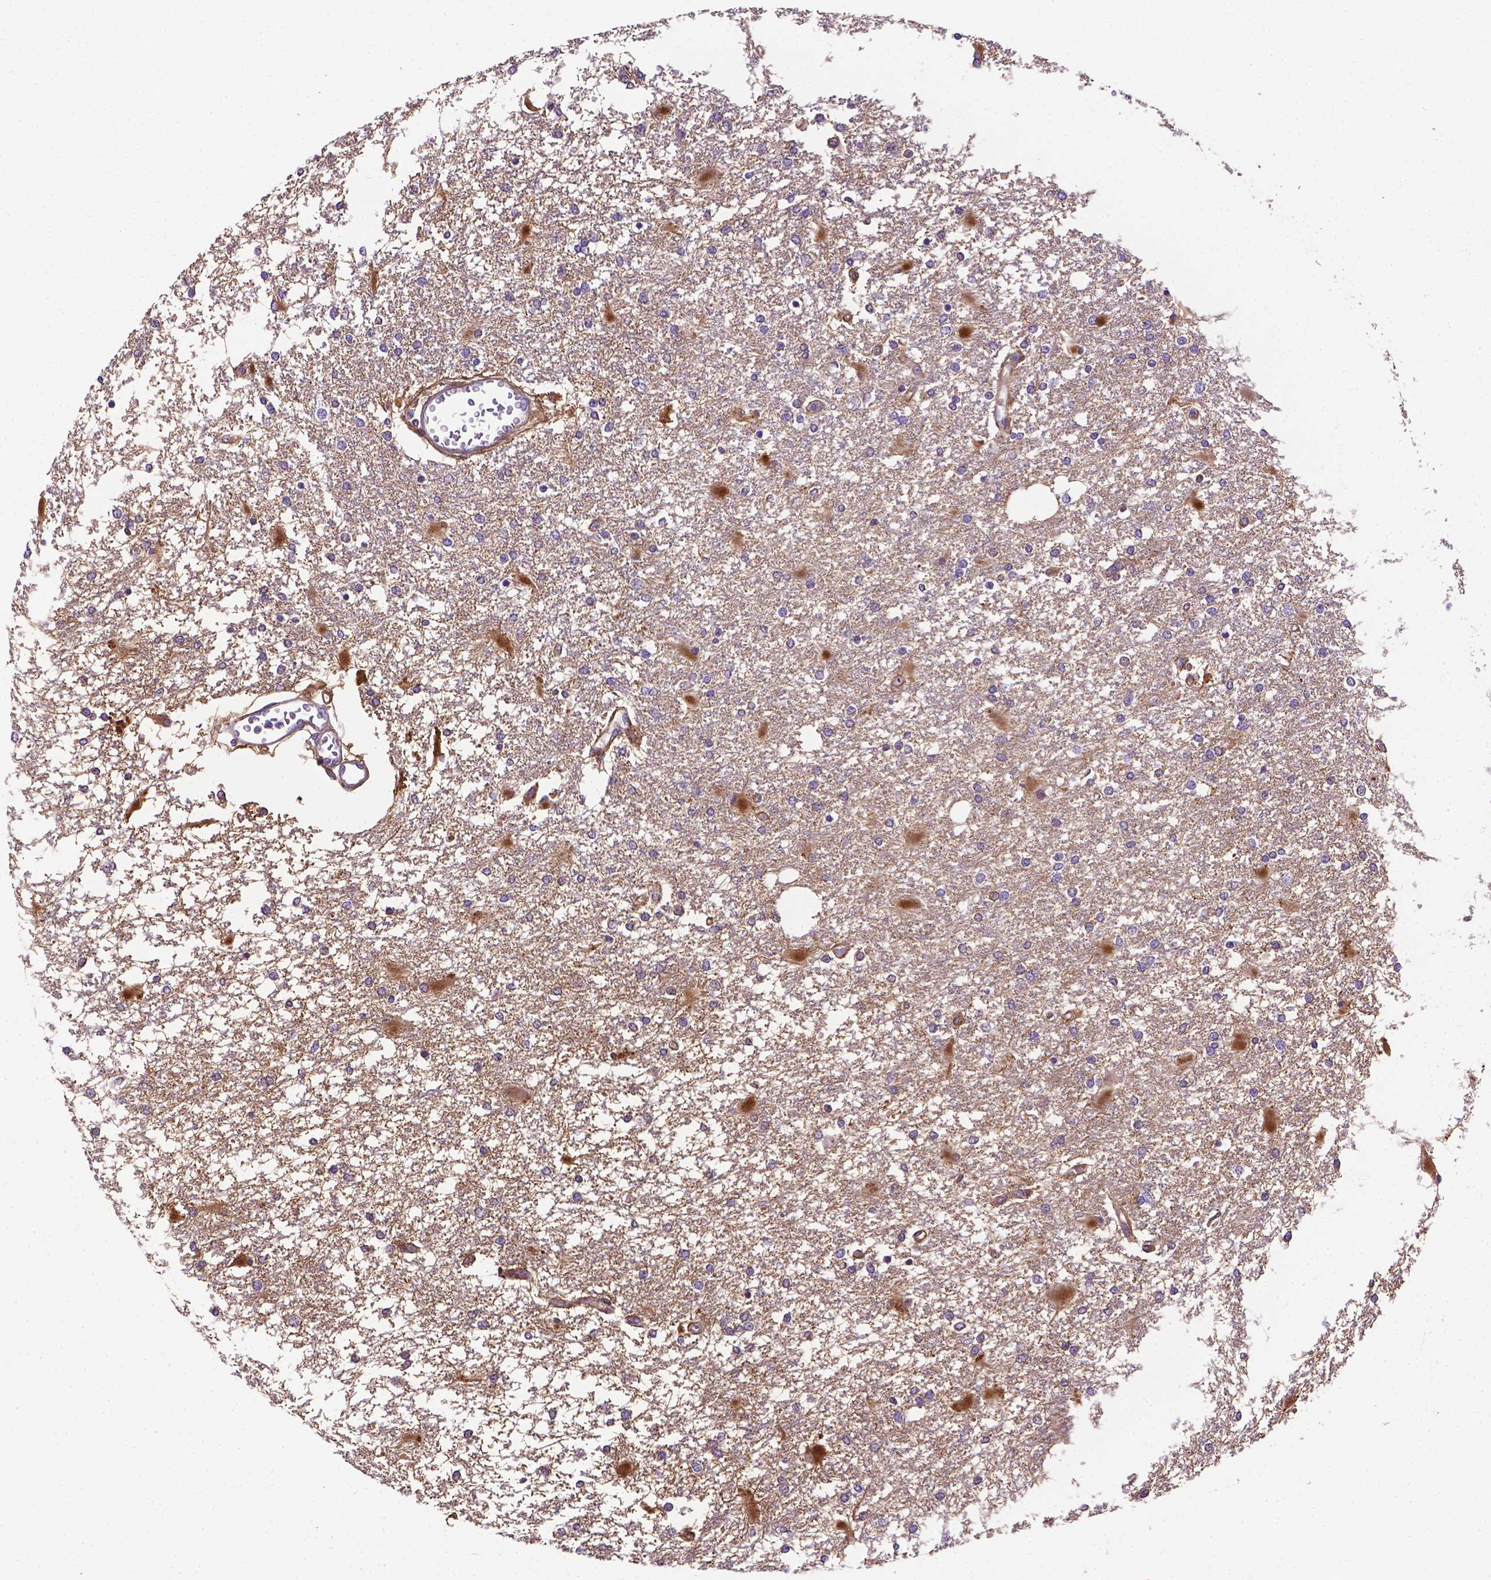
{"staining": {"intensity": "negative", "quantity": "none", "location": "none"}, "tissue": "glioma", "cell_type": "Tumor cells", "image_type": "cancer", "snomed": [{"axis": "morphology", "description": "Glioma, malignant, High grade"}, {"axis": "topography", "description": "Cerebral cortex"}], "caption": "High magnification brightfield microscopy of malignant high-grade glioma stained with DAB (brown) and counterstained with hematoxylin (blue): tumor cells show no significant staining.", "gene": "APOE", "patient": {"sex": "male", "age": 79}}